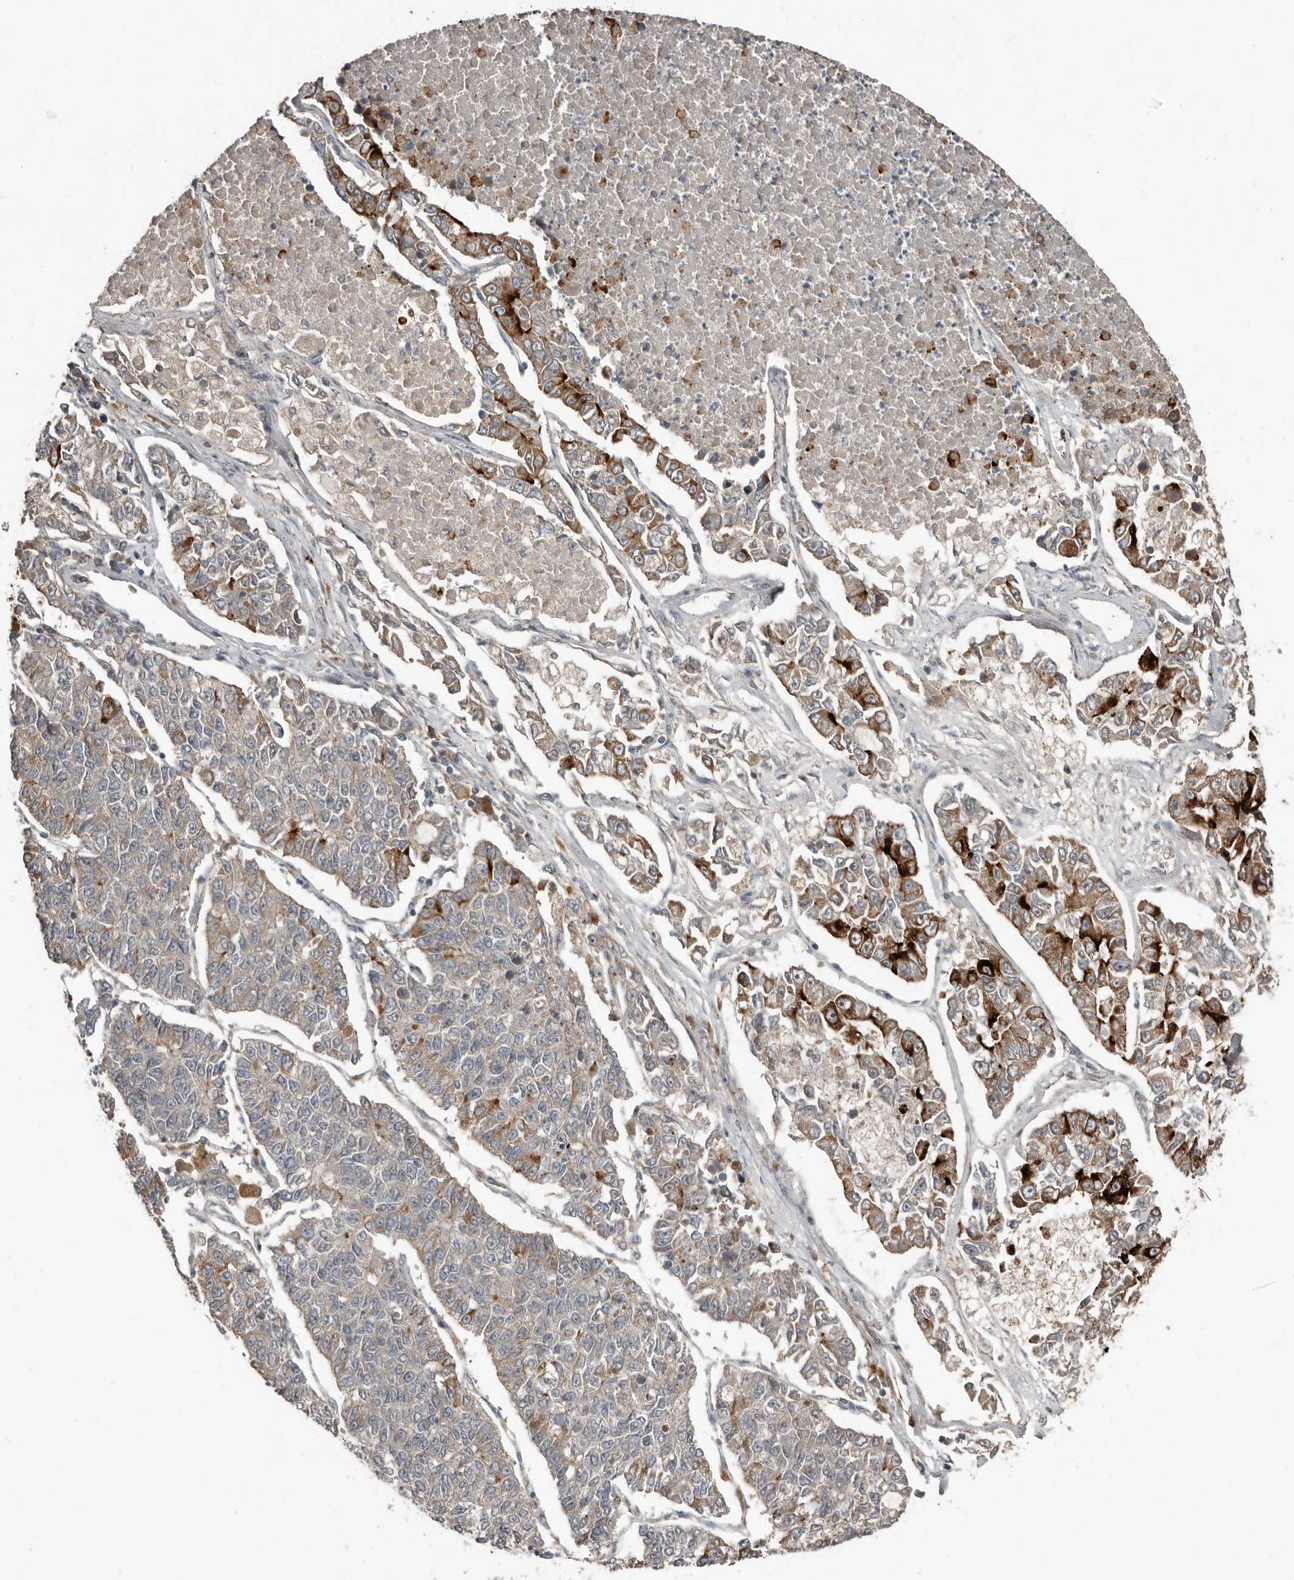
{"staining": {"intensity": "strong", "quantity": "<25%", "location": "cytoplasmic/membranous"}, "tissue": "lung cancer", "cell_type": "Tumor cells", "image_type": "cancer", "snomed": [{"axis": "morphology", "description": "Adenocarcinoma, NOS"}, {"axis": "topography", "description": "Lung"}], "caption": "This is an image of immunohistochemistry (IHC) staining of lung adenocarcinoma, which shows strong positivity in the cytoplasmic/membranous of tumor cells.", "gene": "SLC6A7", "patient": {"sex": "male", "age": 49}}